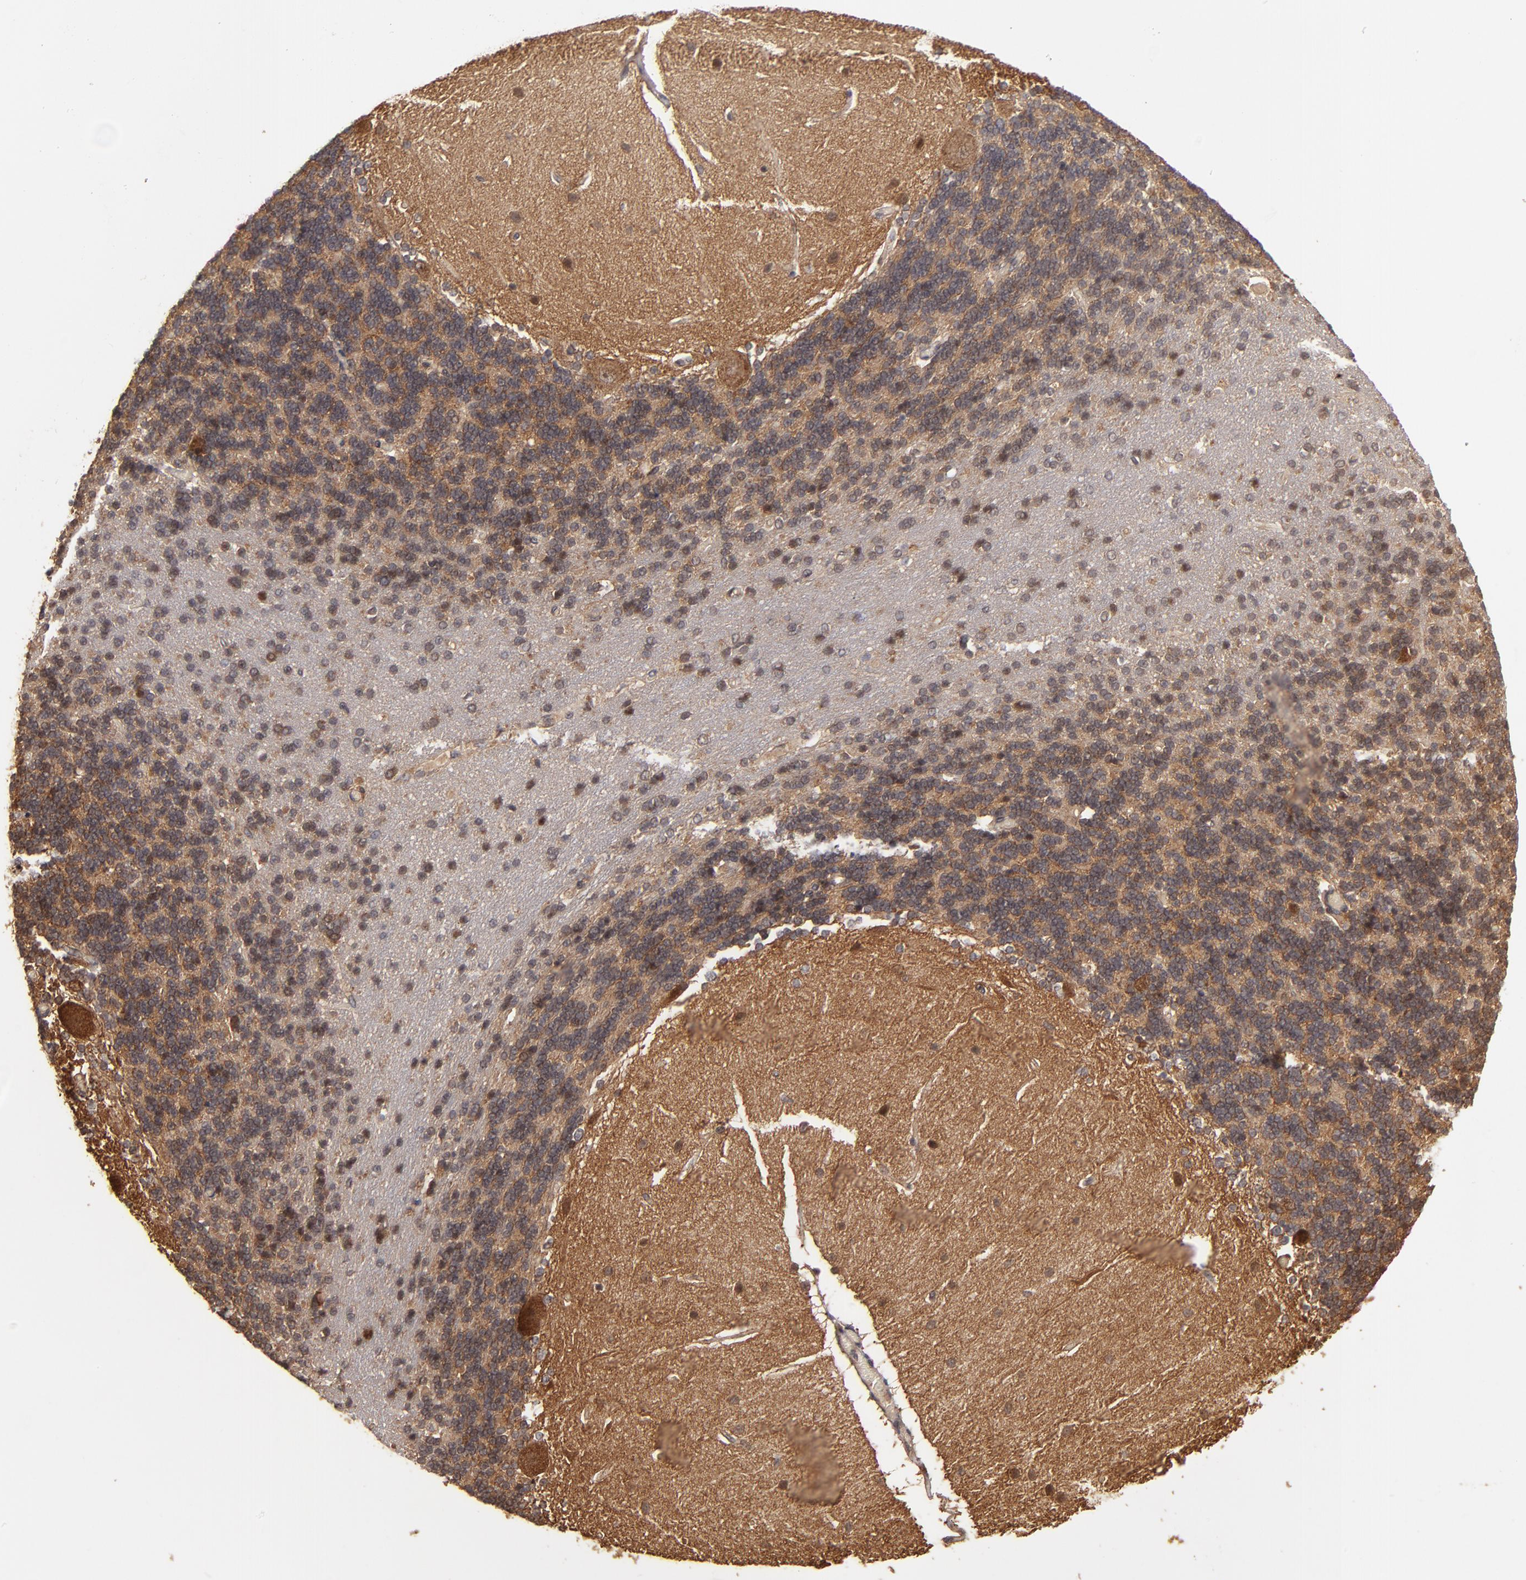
{"staining": {"intensity": "moderate", "quantity": "25%-75%", "location": "cytoplasmic/membranous"}, "tissue": "cerebellum", "cell_type": "Cells in granular layer", "image_type": "normal", "snomed": [{"axis": "morphology", "description": "Normal tissue, NOS"}, {"axis": "topography", "description": "Cerebellum"}], "caption": "Cerebellum stained for a protein reveals moderate cytoplasmic/membranous positivity in cells in granular layer.", "gene": "BDKRB1", "patient": {"sex": "female", "age": 54}}